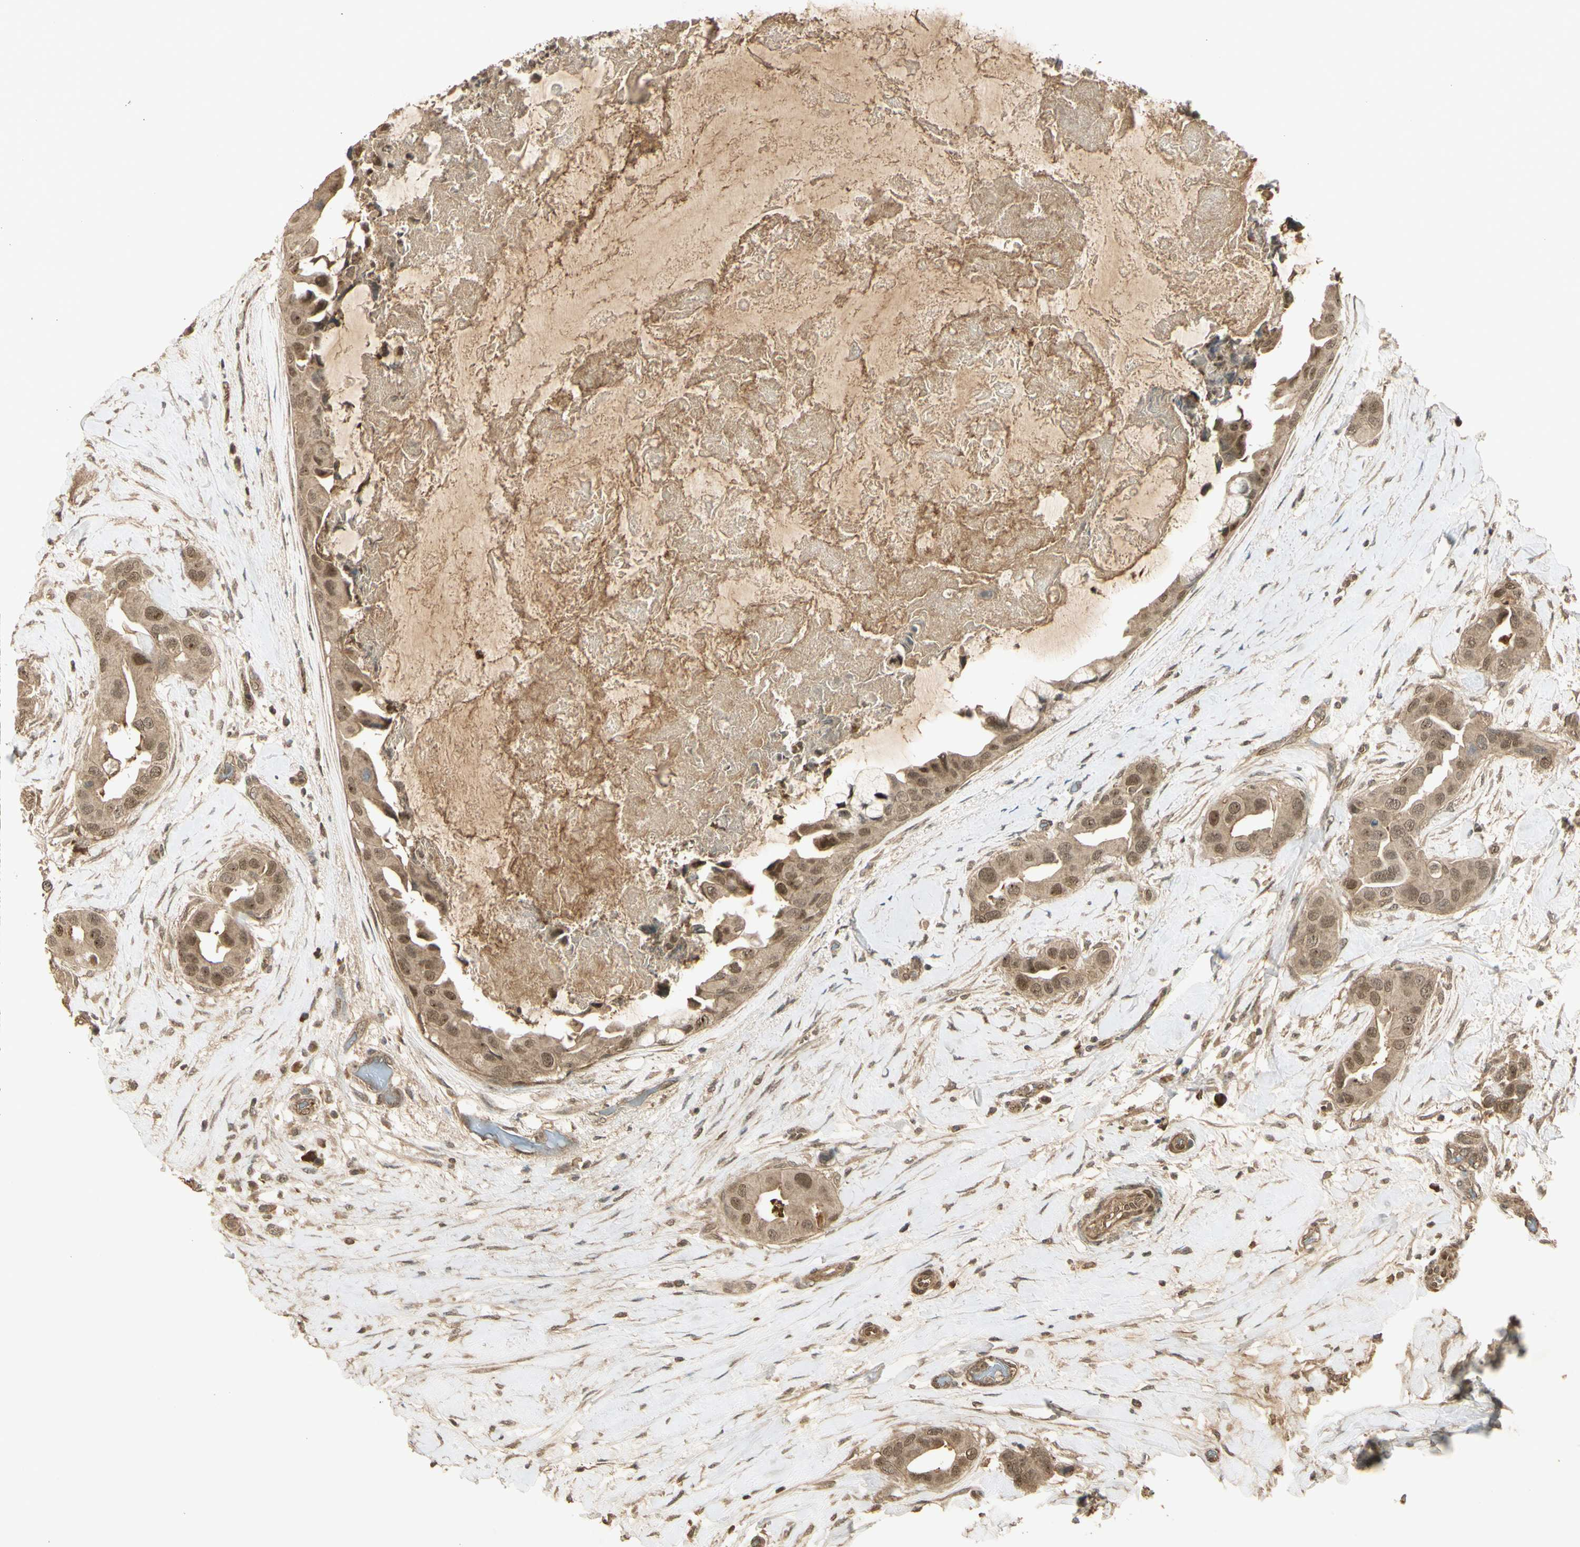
{"staining": {"intensity": "moderate", "quantity": ">75%", "location": "cytoplasmic/membranous,nuclear"}, "tissue": "breast cancer", "cell_type": "Tumor cells", "image_type": "cancer", "snomed": [{"axis": "morphology", "description": "Duct carcinoma"}, {"axis": "topography", "description": "Breast"}], "caption": "Breast cancer stained for a protein (brown) reveals moderate cytoplasmic/membranous and nuclear positive staining in about >75% of tumor cells.", "gene": "GMEB2", "patient": {"sex": "female", "age": 40}}